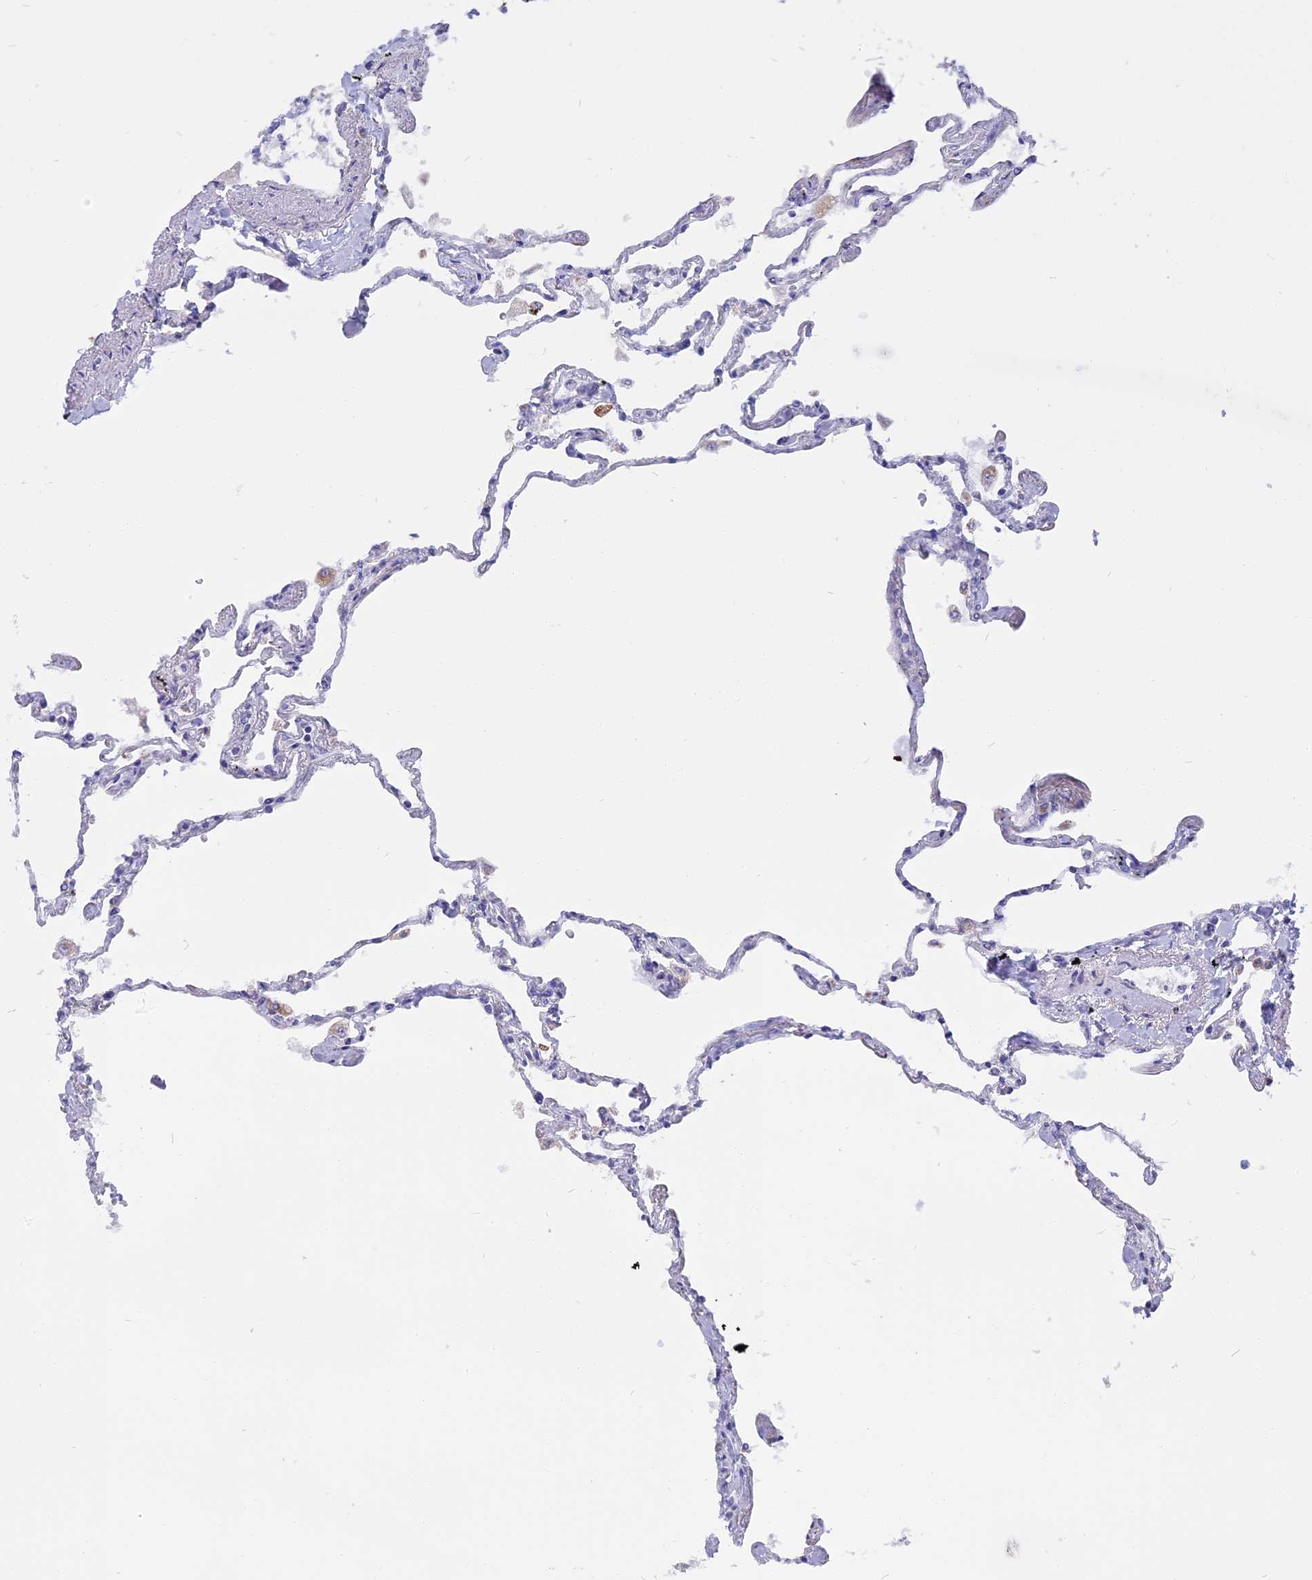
{"staining": {"intensity": "moderate", "quantity": "<25%", "location": "cytoplasmic/membranous"}, "tissue": "lung", "cell_type": "Alveolar cells", "image_type": "normal", "snomed": [{"axis": "morphology", "description": "Normal tissue, NOS"}, {"axis": "topography", "description": "Lung"}], "caption": "The image displays staining of benign lung, revealing moderate cytoplasmic/membranous protein staining (brown color) within alveolar cells.", "gene": "DTWD1", "patient": {"sex": "female", "age": 67}}